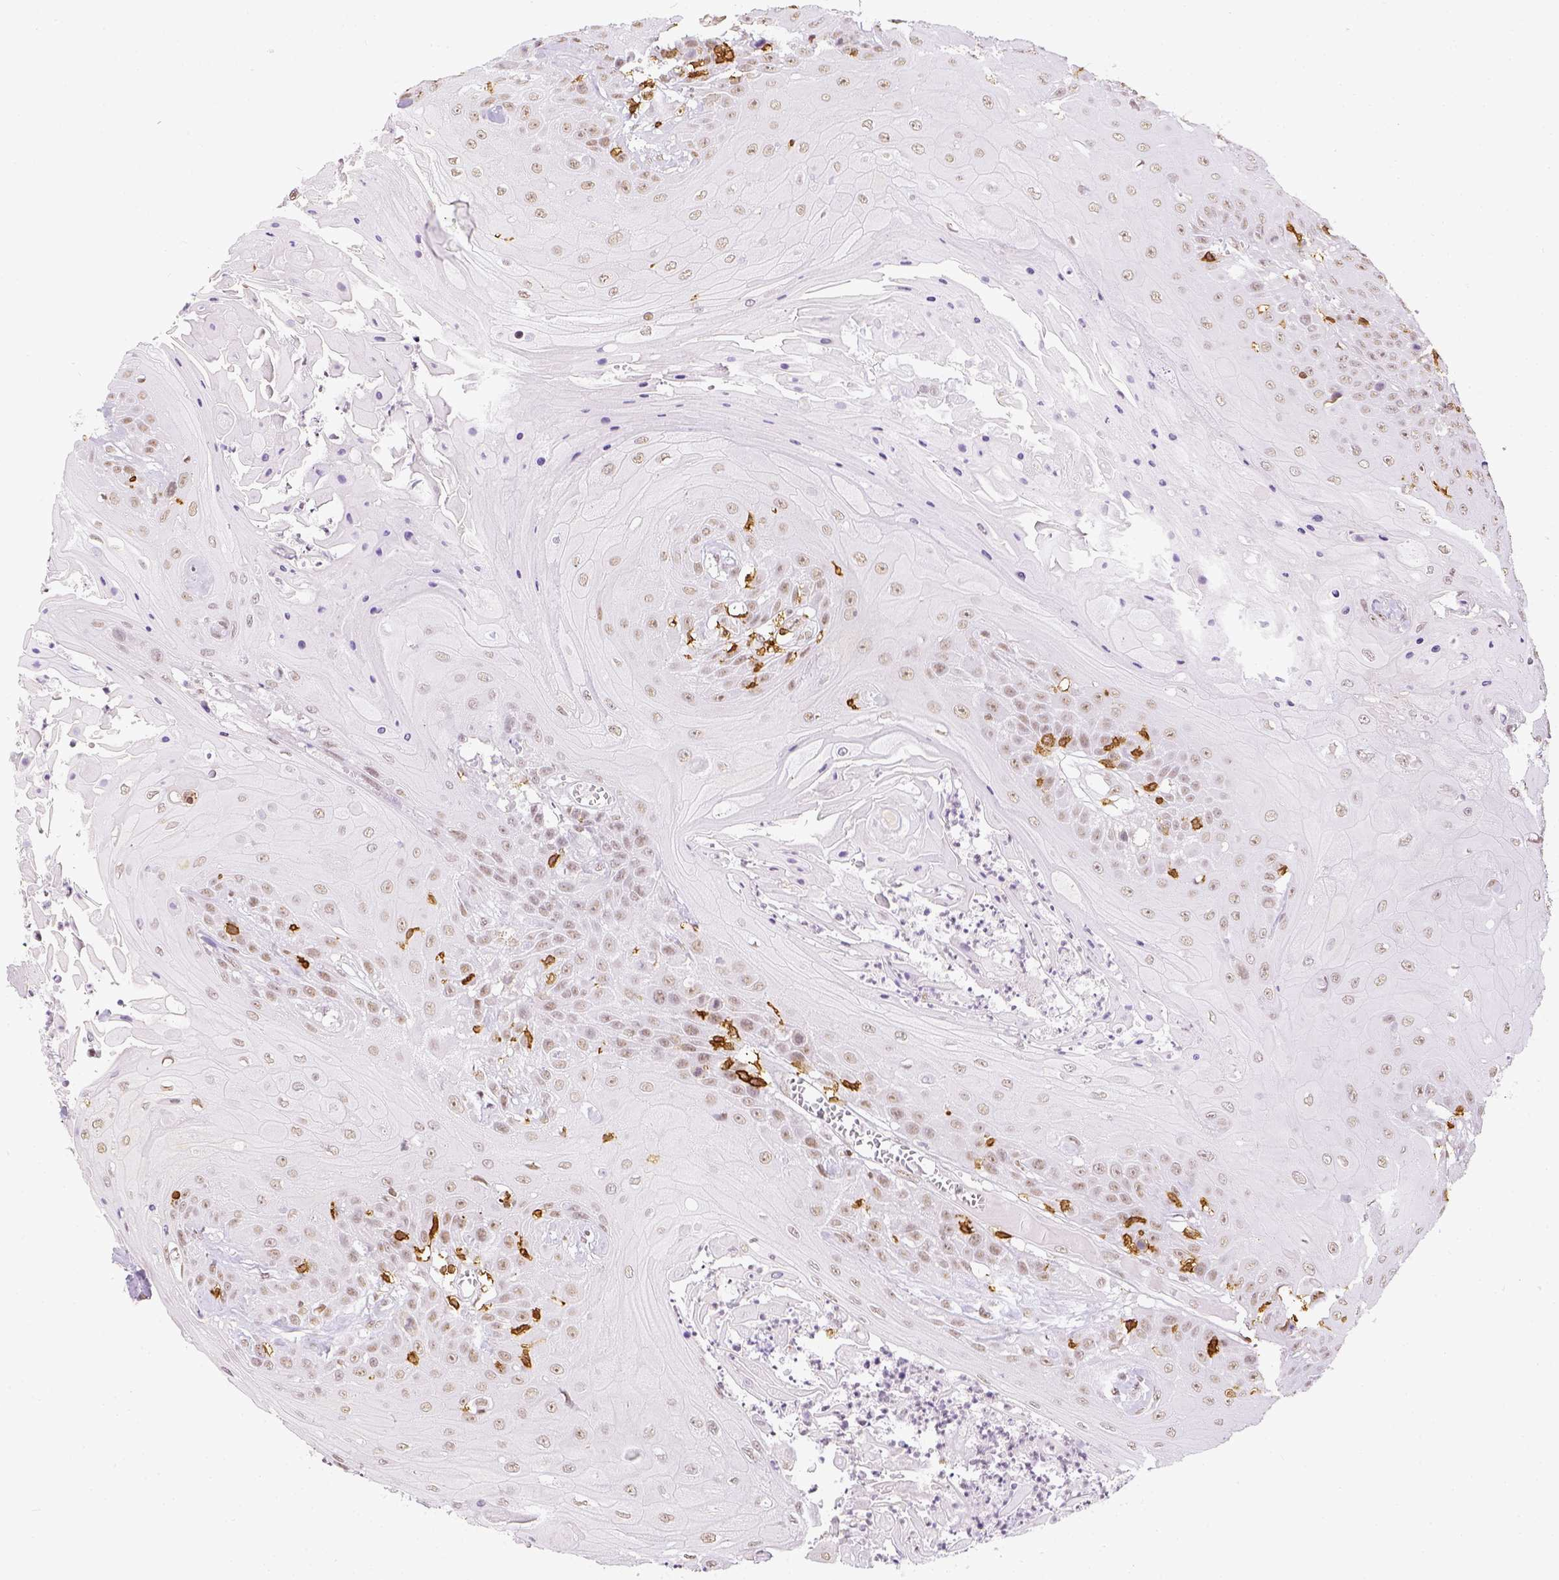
{"staining": {"intensity": "weak", "quantity": ">75%", "location": "nuclear"}, "tissue": "head and neck cancer", "cell_type": "Tumor cells", "image_type": "cancer", "snomed": [{"axis": "morphology", "description": "Squamous cell carcinoma, NOS"}, {"axis": "topography", "description": "Skin"}, {"axis": "topography", "description": "Head-Neck"}], "caption": "Tumor cells exhibit weak nuclear staining in approximately >75% of cells in head and neck cancer.", "gene": "CD3E", "patient": {"sex": "male", "age": 80}}